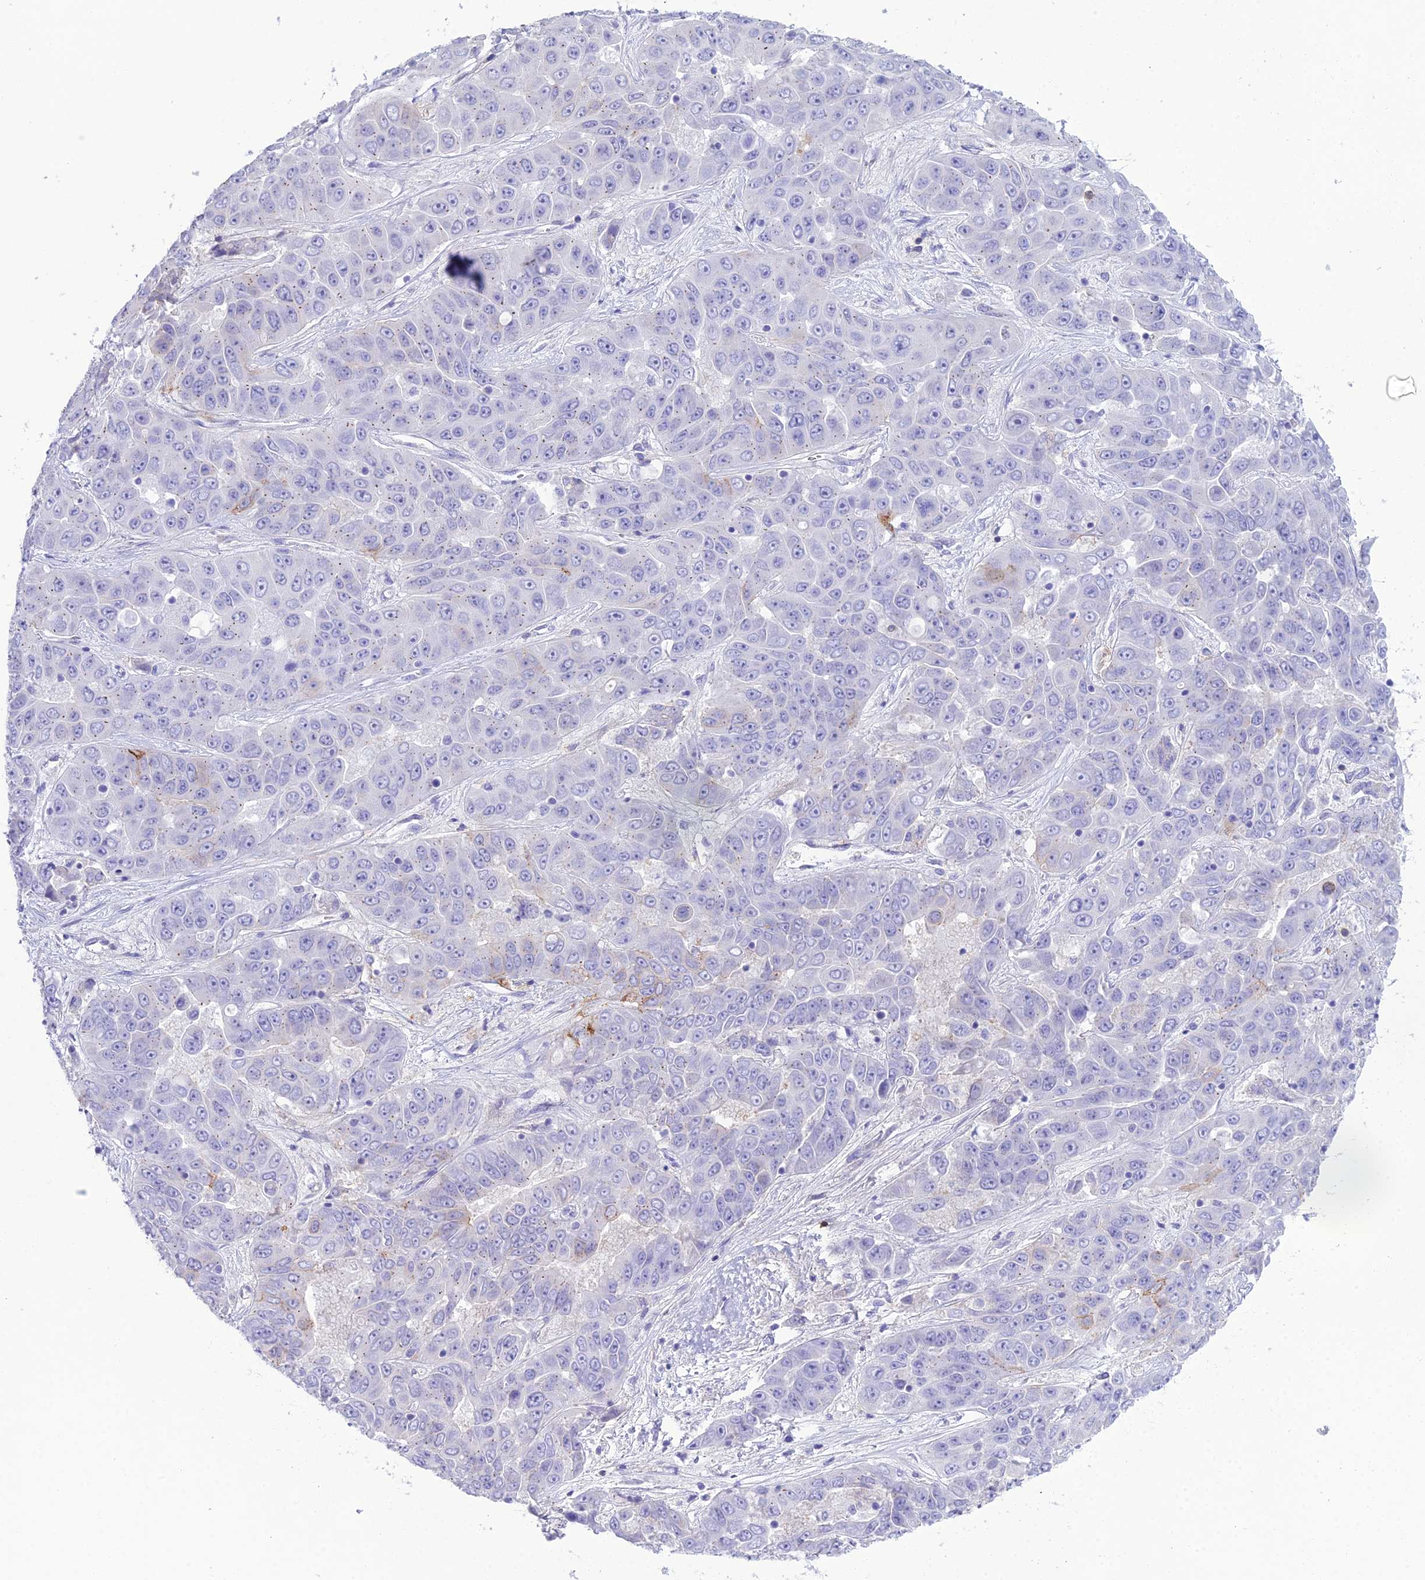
{"staining": {"intensity": "negative", "quantity": "none", "location": "none"}, "tissue": "liver cancer", "cell_type": "Tumor cells", "image_type": "cancer", "snomed": [{"axis": "morphology", "description": "Cholangiocarcinoma"}, {"axis": "topography", "description": "Liver"}], "caption": "This is an immunohistochemistry micrograph of liver cancer. There is no positivity in tumor cells.", "gene": "OR1Q1", "patient": {"sex": "female", "age": 52}}